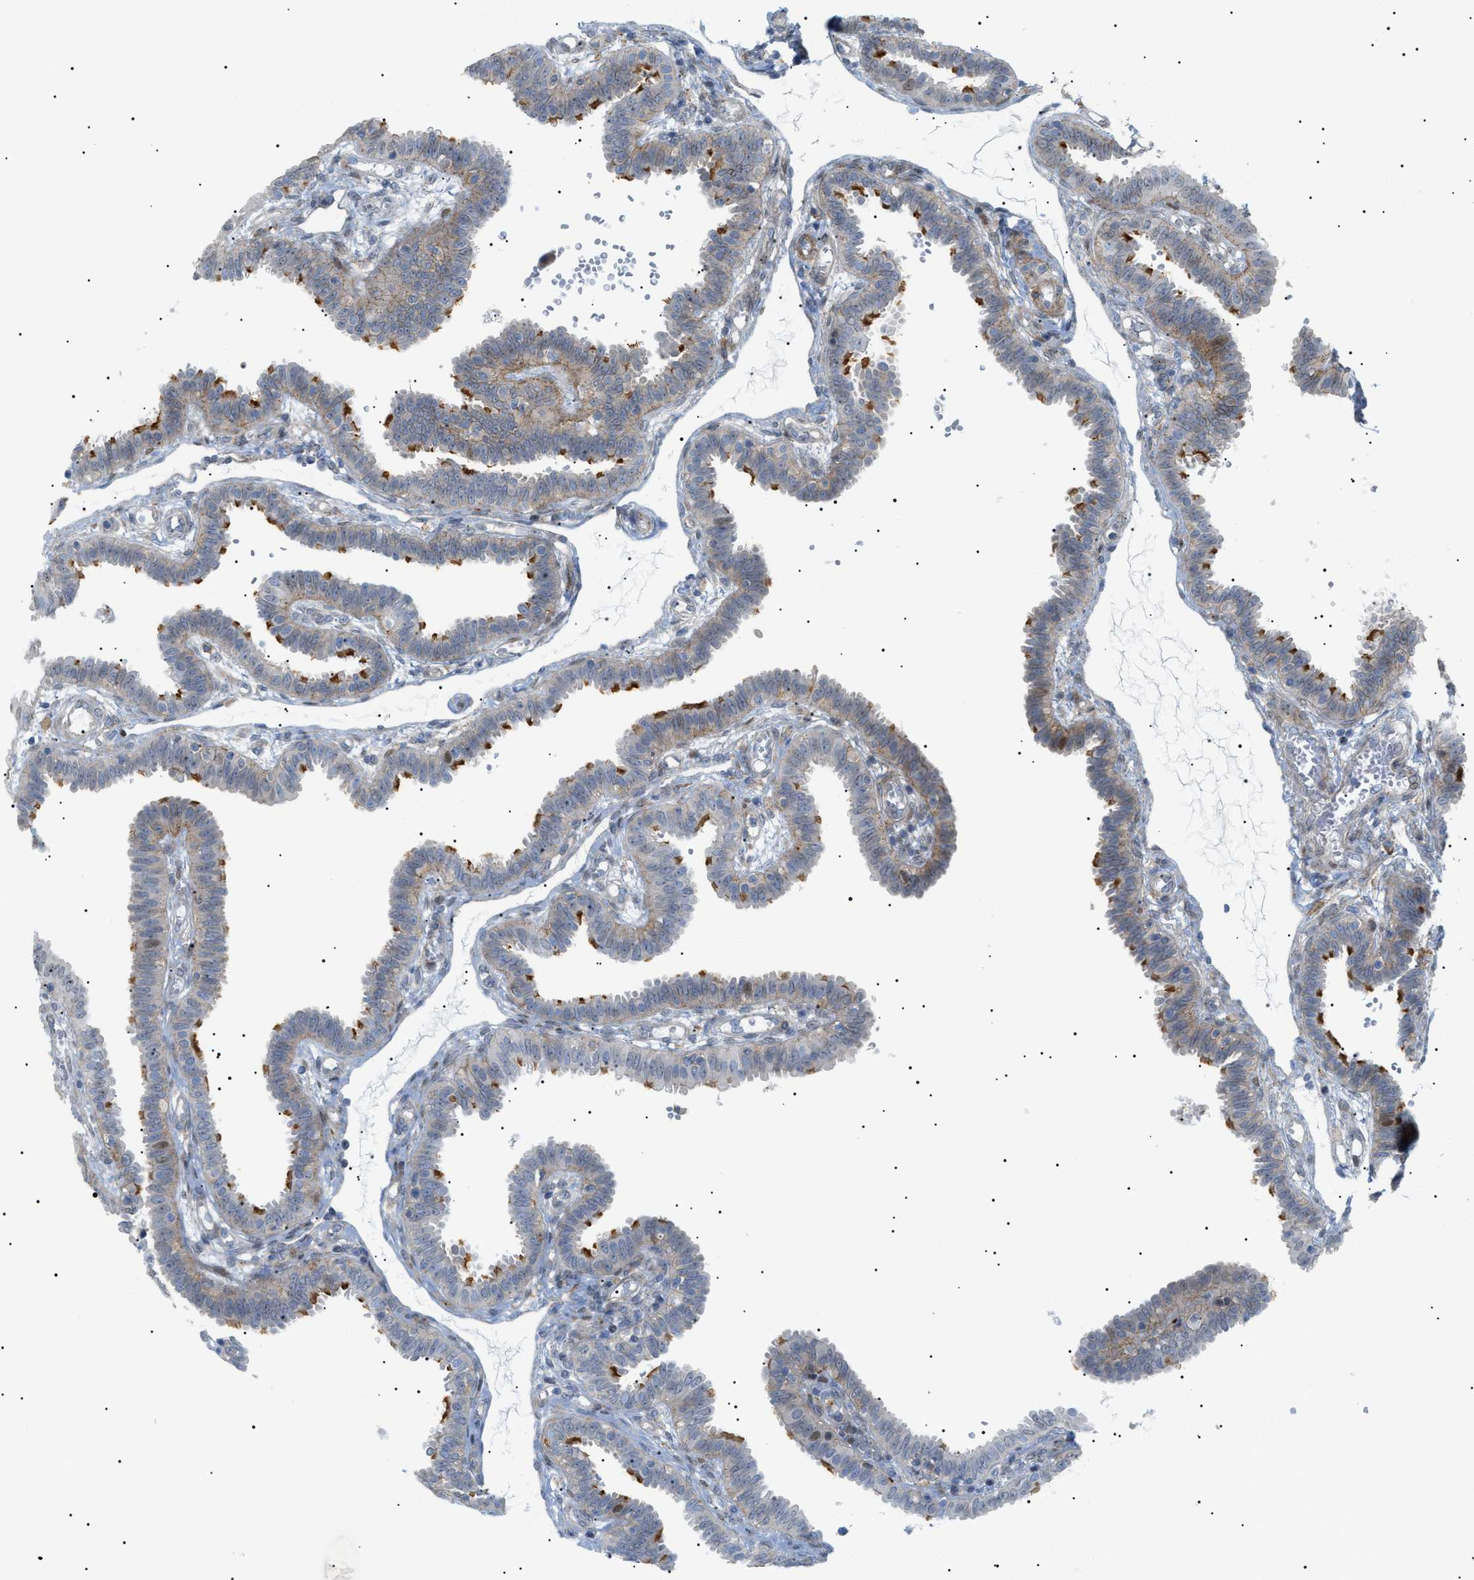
{"staining": {"intensity": "moderate", "quantity": "25%-75%", "location": "cytoplasmic/membranous"}, "tissue": "fallopian tube", "cell_type": "Glandular cells", "image_type": "normal", "snomed": [{"axis": "morphology", "description": "Normal tissue, NOS"}, {"axis": "topography", "description": "Fallopian tube"}], "caption": "This histopathology image shows IHC staining of normal human fallopian tube, with medium moderate cytoplasmic/membranous staining in approximately 25%-75% of glandular cells.", "gene": "SFXN5", "patient": {"sex": "female", "age": 32}}